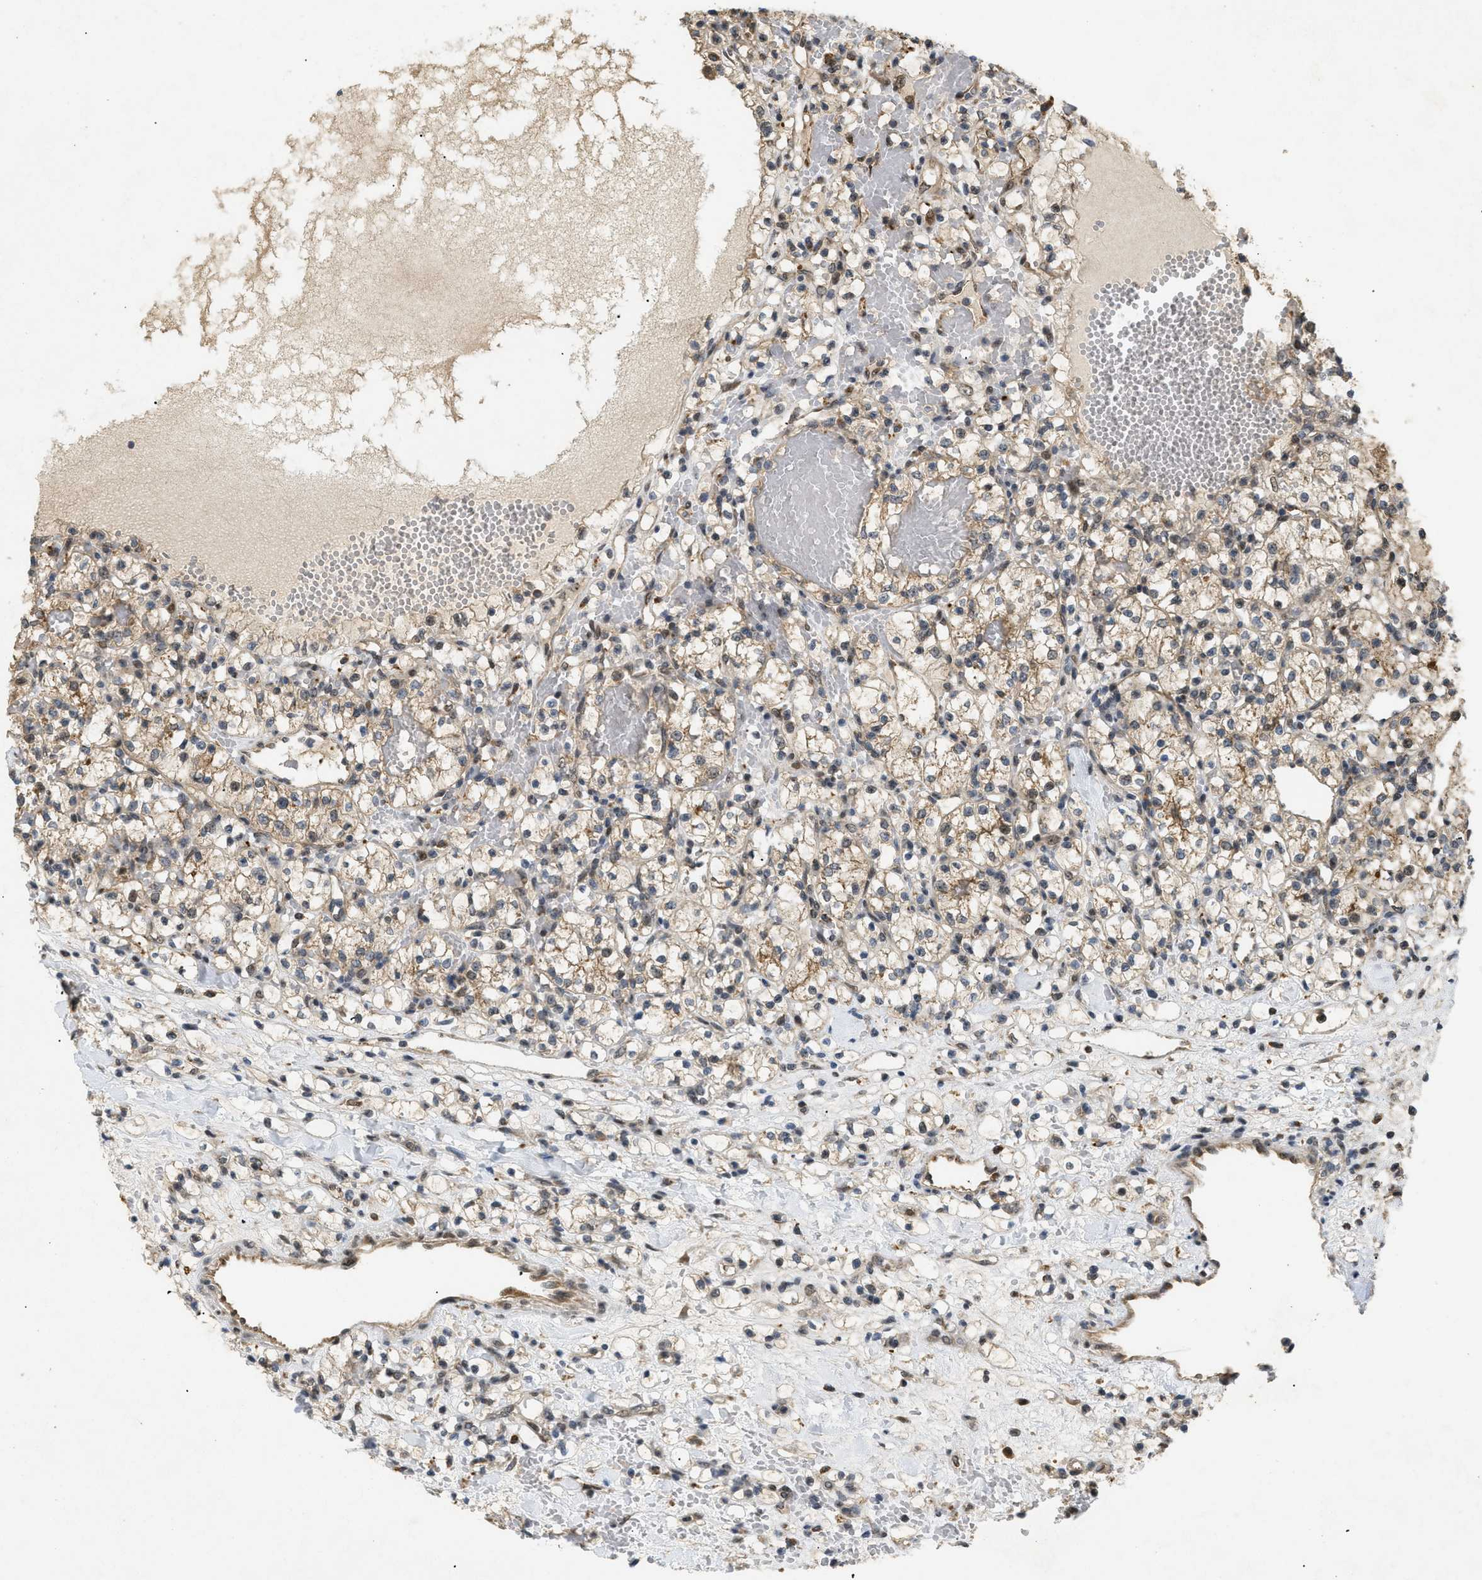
{"staining": {"intensity": "moderate", "quantity": "25%-75%", "location": "cytoplasmic/membranous"}, "tissue": "renal cancer", "cell_type": "Tumor cells", "image_type": "cancer", "snomed": [{"axis": "morphology", "description": "Adenocarcinoma, NOS"}, {"axis": "topography", "description": "Kidney"}], "caption": "Immunohistochemical staining of human renal cancer exhibits moderate cytoplasmic/membranous protein positivity in approximately 25%-75% of tumor cells. Nuclei are stained in blue.", "gene": "PDGFB", "patient": {"sex": "female", "age": 60}}